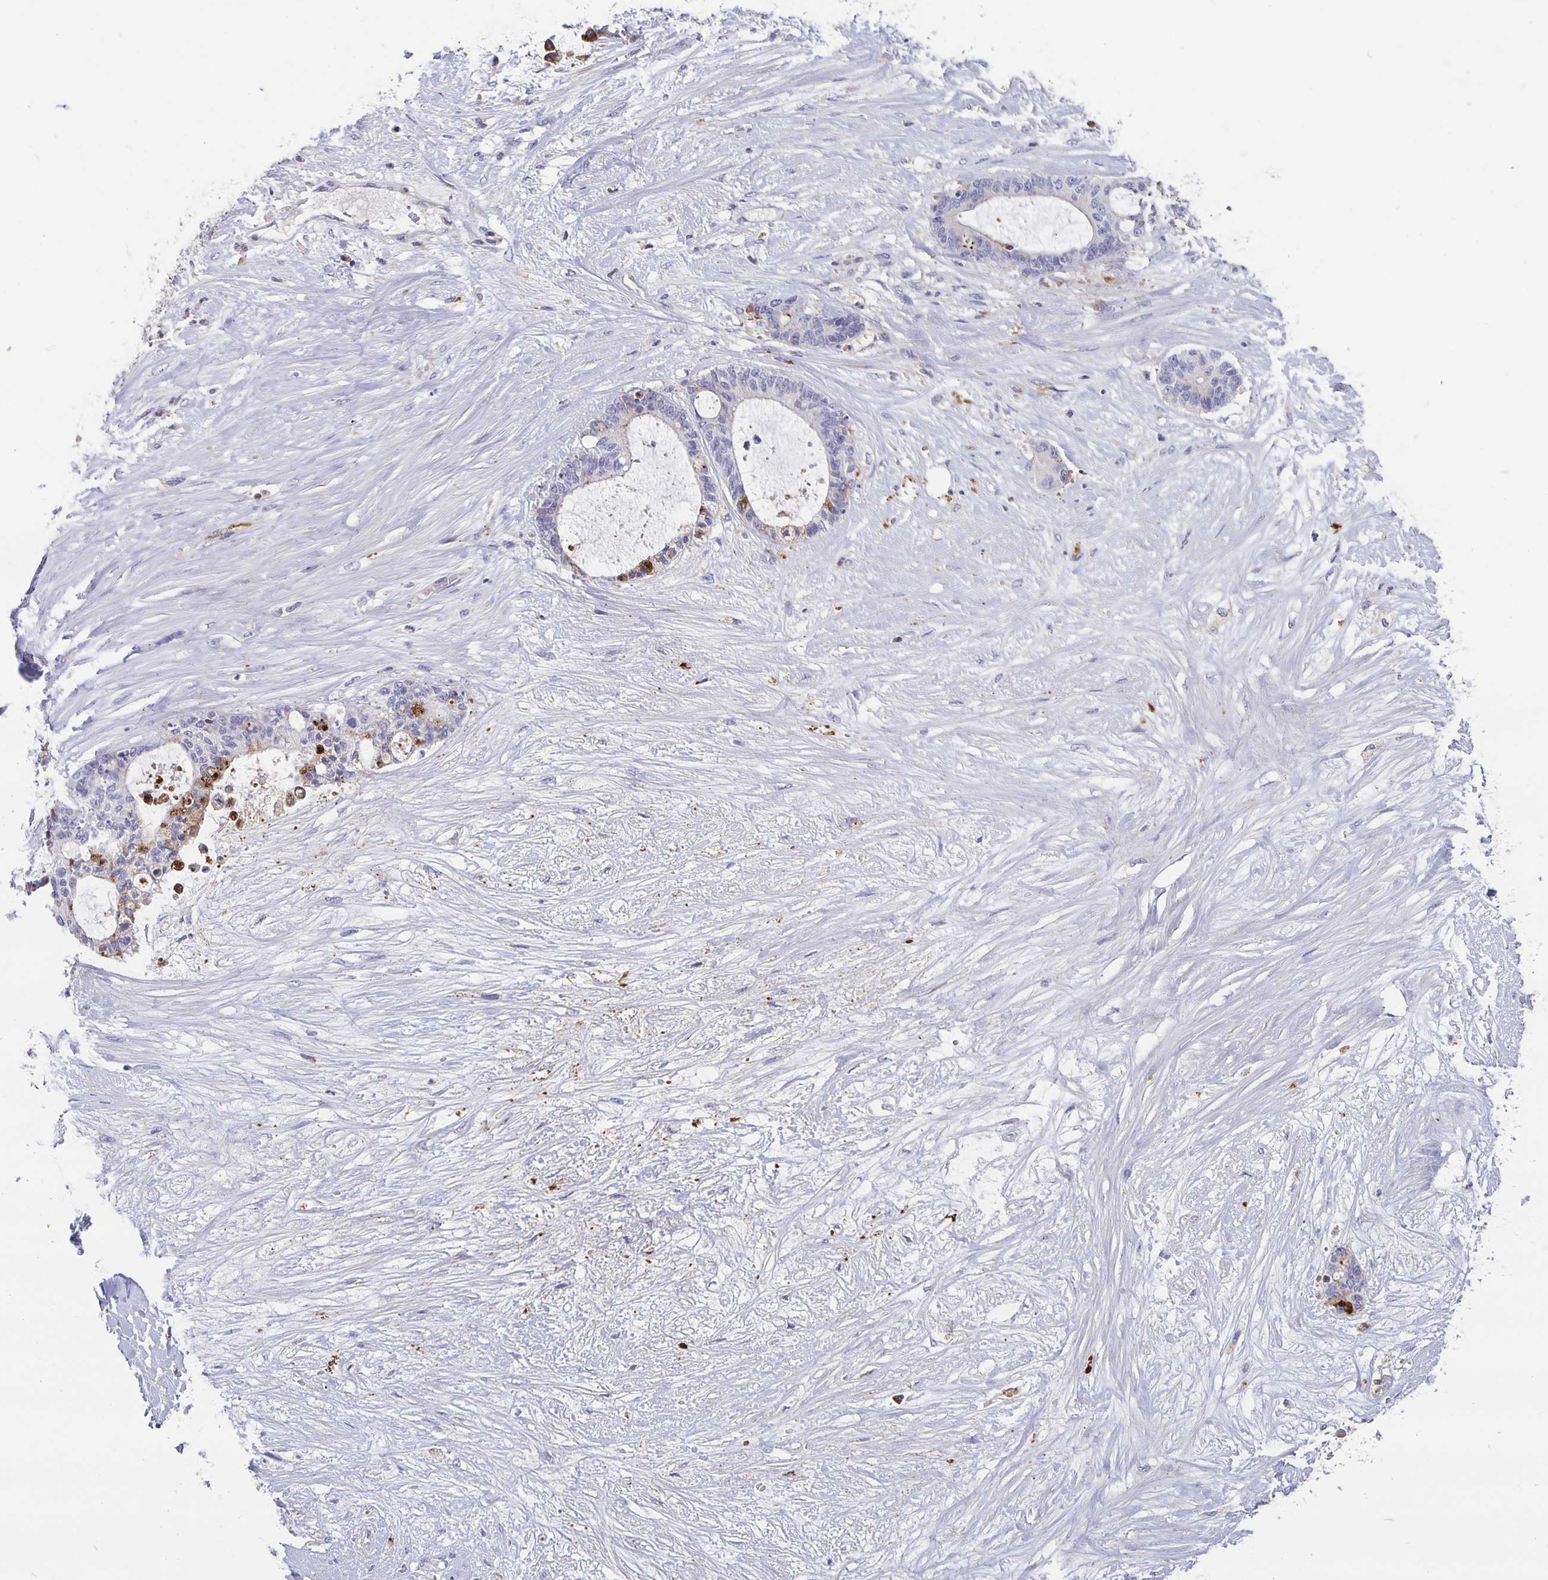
{"staining": {"intensity": "moderate", "quantity": "<25%", "location": "cytoplasmic/membranous"}, "tissue": "liver cancer", "cell_type": "Tumor cells", "image_type": "cancer", "snomed": [{"axis": "morphology", "description": "Normal tissue, NOS"}, {"axis": "morphology", "description": "Cholangiocarcinoma"}, {"axis": "topography", "description": "Liver"}, {"axis": "topography", "description": "Peripheral nerve tissue"}], "caption": "Tumor cells reveal low levels of moderate cytoplasmic/membranous expression in approximately <25% of cells in cholangiocarcinoma (liver).", "gene": "GDF15", "patient": {"sex": "female", "age": 73}}